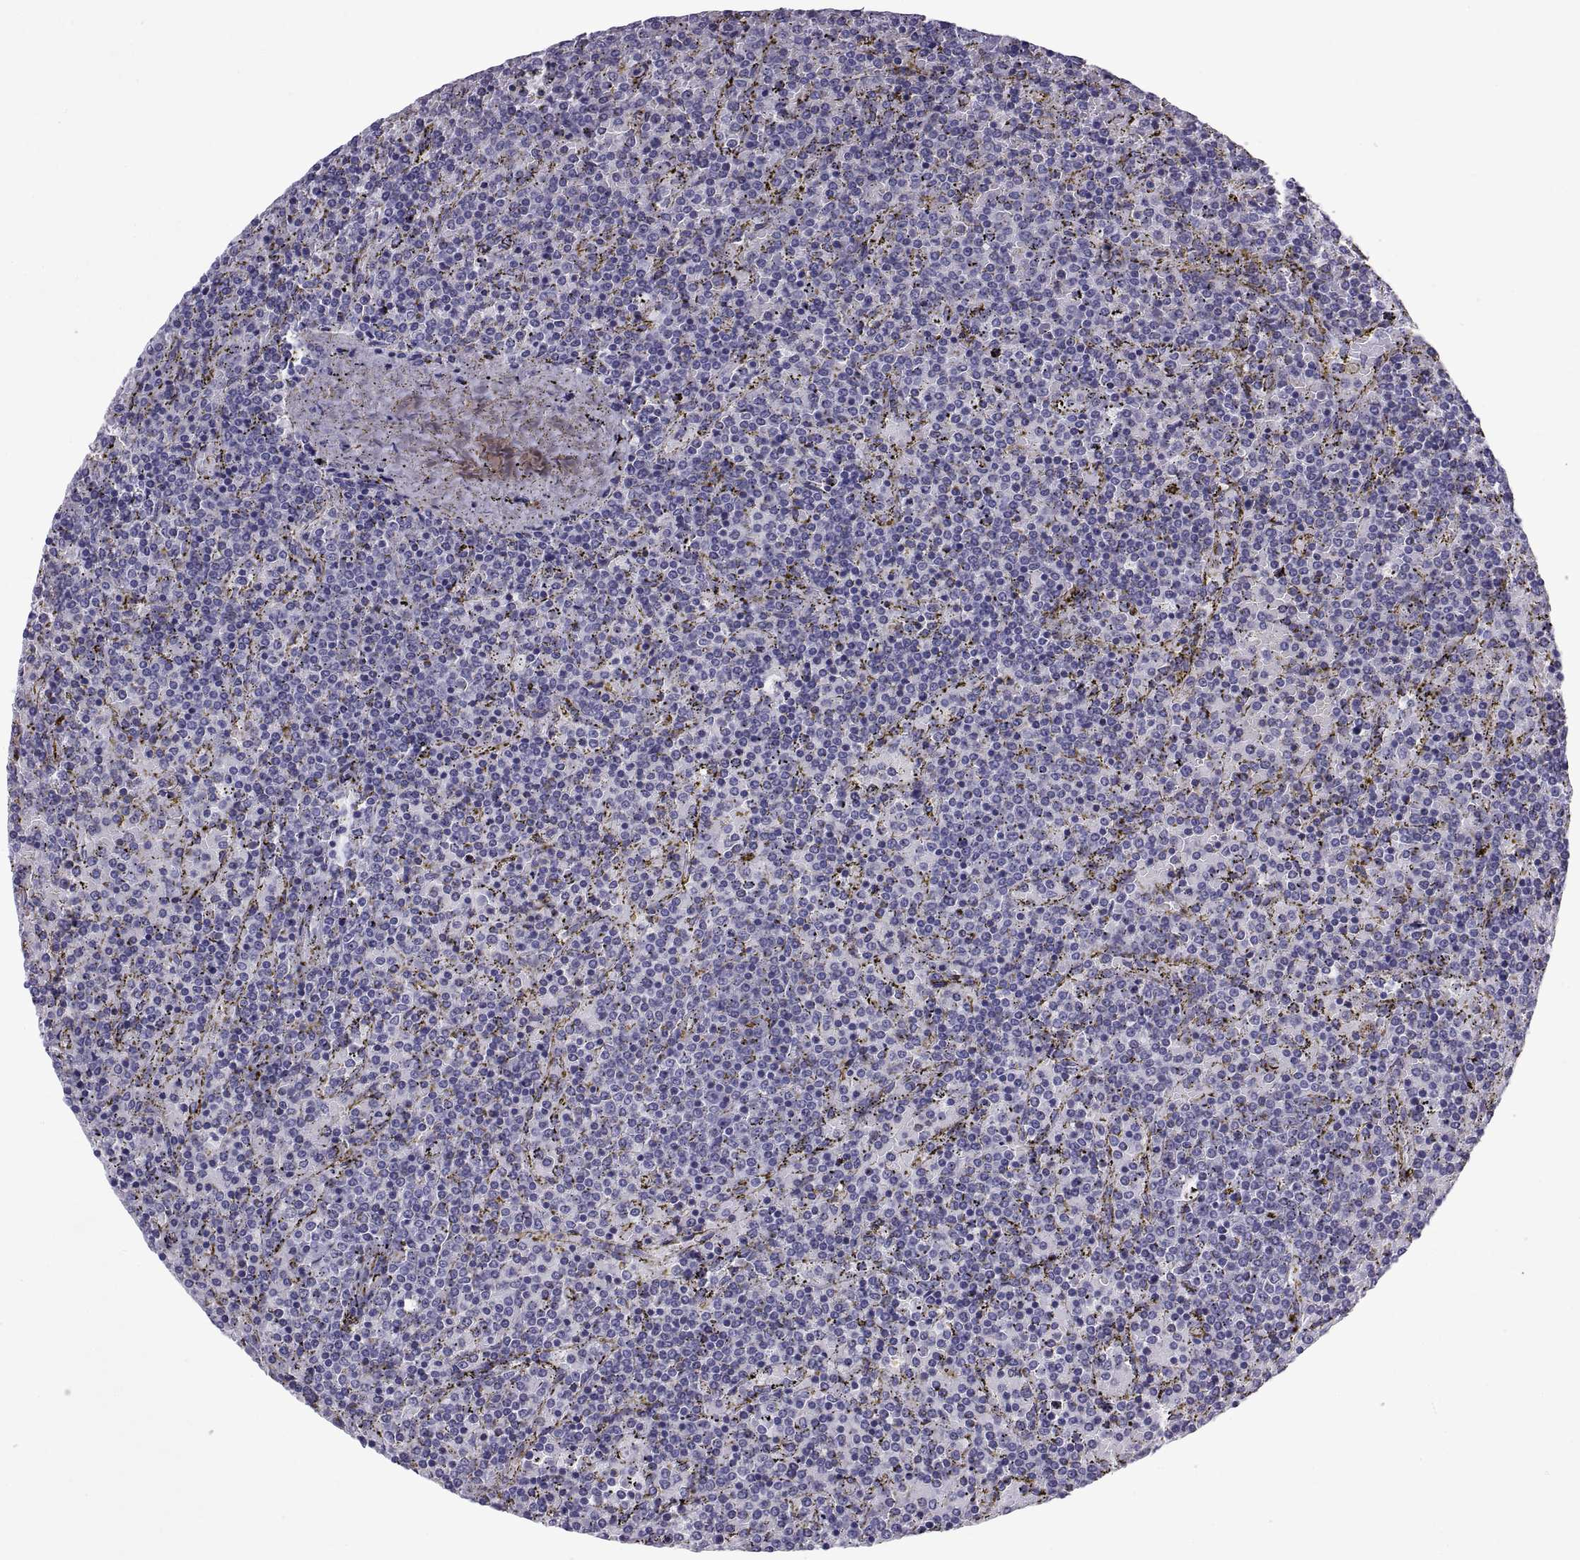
{"staining": {"intensity": "negative", "quantity": "none", "location": "none"}, "tissue": "lymphoma", "cell_type": "Tumor cells", "image_type": "cancer", "snomed": [{"axis": "morphology", "description": "Malignant lymphoma, non-Hodgkin's type, Low grade"}, {"axis": "topography", "description": "Spleen"}], "caption": "This is an IHC micrograph of human low-grade malignant lymphoma, non-Hodgkin's type. There is no positivity in tumor cells.", "gene": "NPTX2", "patient": {"sex": "female", "age": 77}}